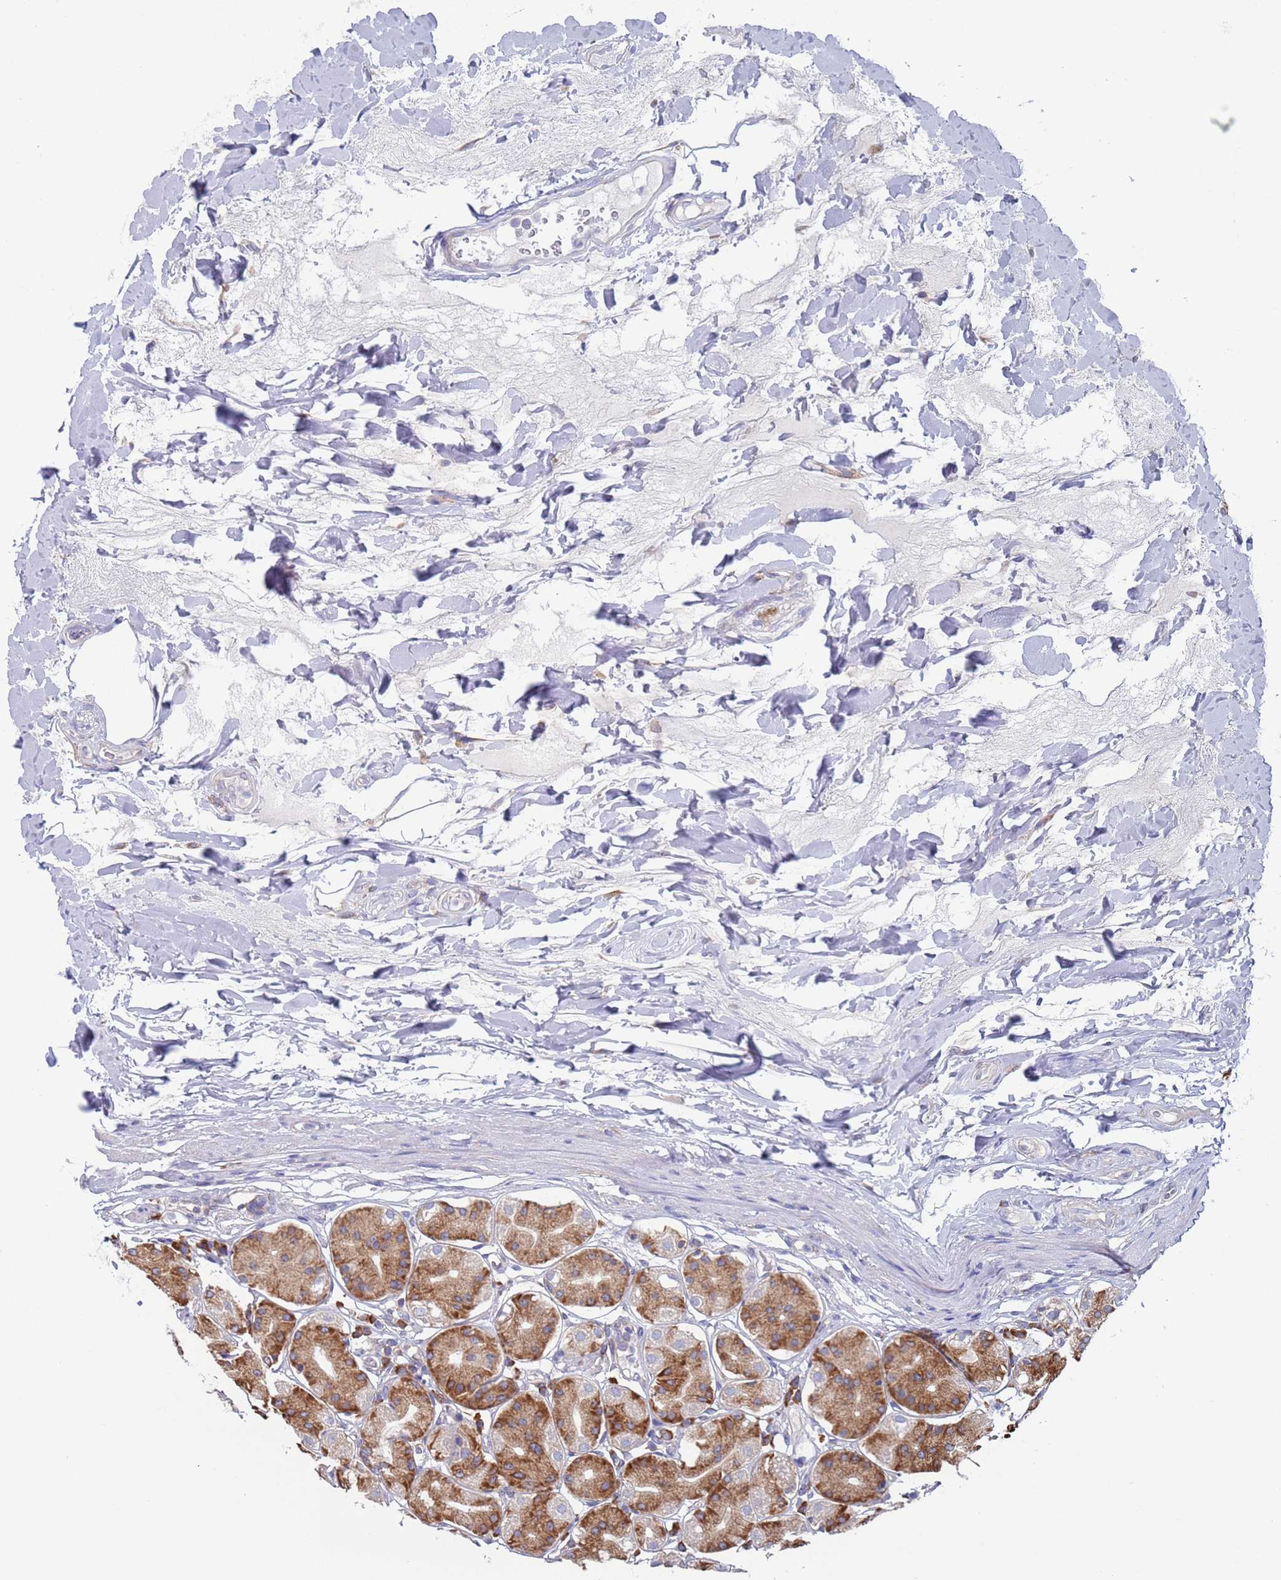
{"staining": {"intensity": "strong", "quantity": ">75%", "location": "cytoplasmic/membranous"}, "tissue": "stomach", "cell_type": "Glandular cells", "image_type": "normal", "snomed": [{"axis": "morphology", "description": "Normal tissue, NOS"}, {"axis": "topography", "description": "Stomach"}, {"axis": "topography", "description": "Stomach, lower"}], "caption": "This is an image of IHC staining of benign stomach, which shows strong staining in the cytoplasmic/membranous of glandular cells.", "gene": "ENSG00000286098", "patient": {"sex": "female", "age": 56}}